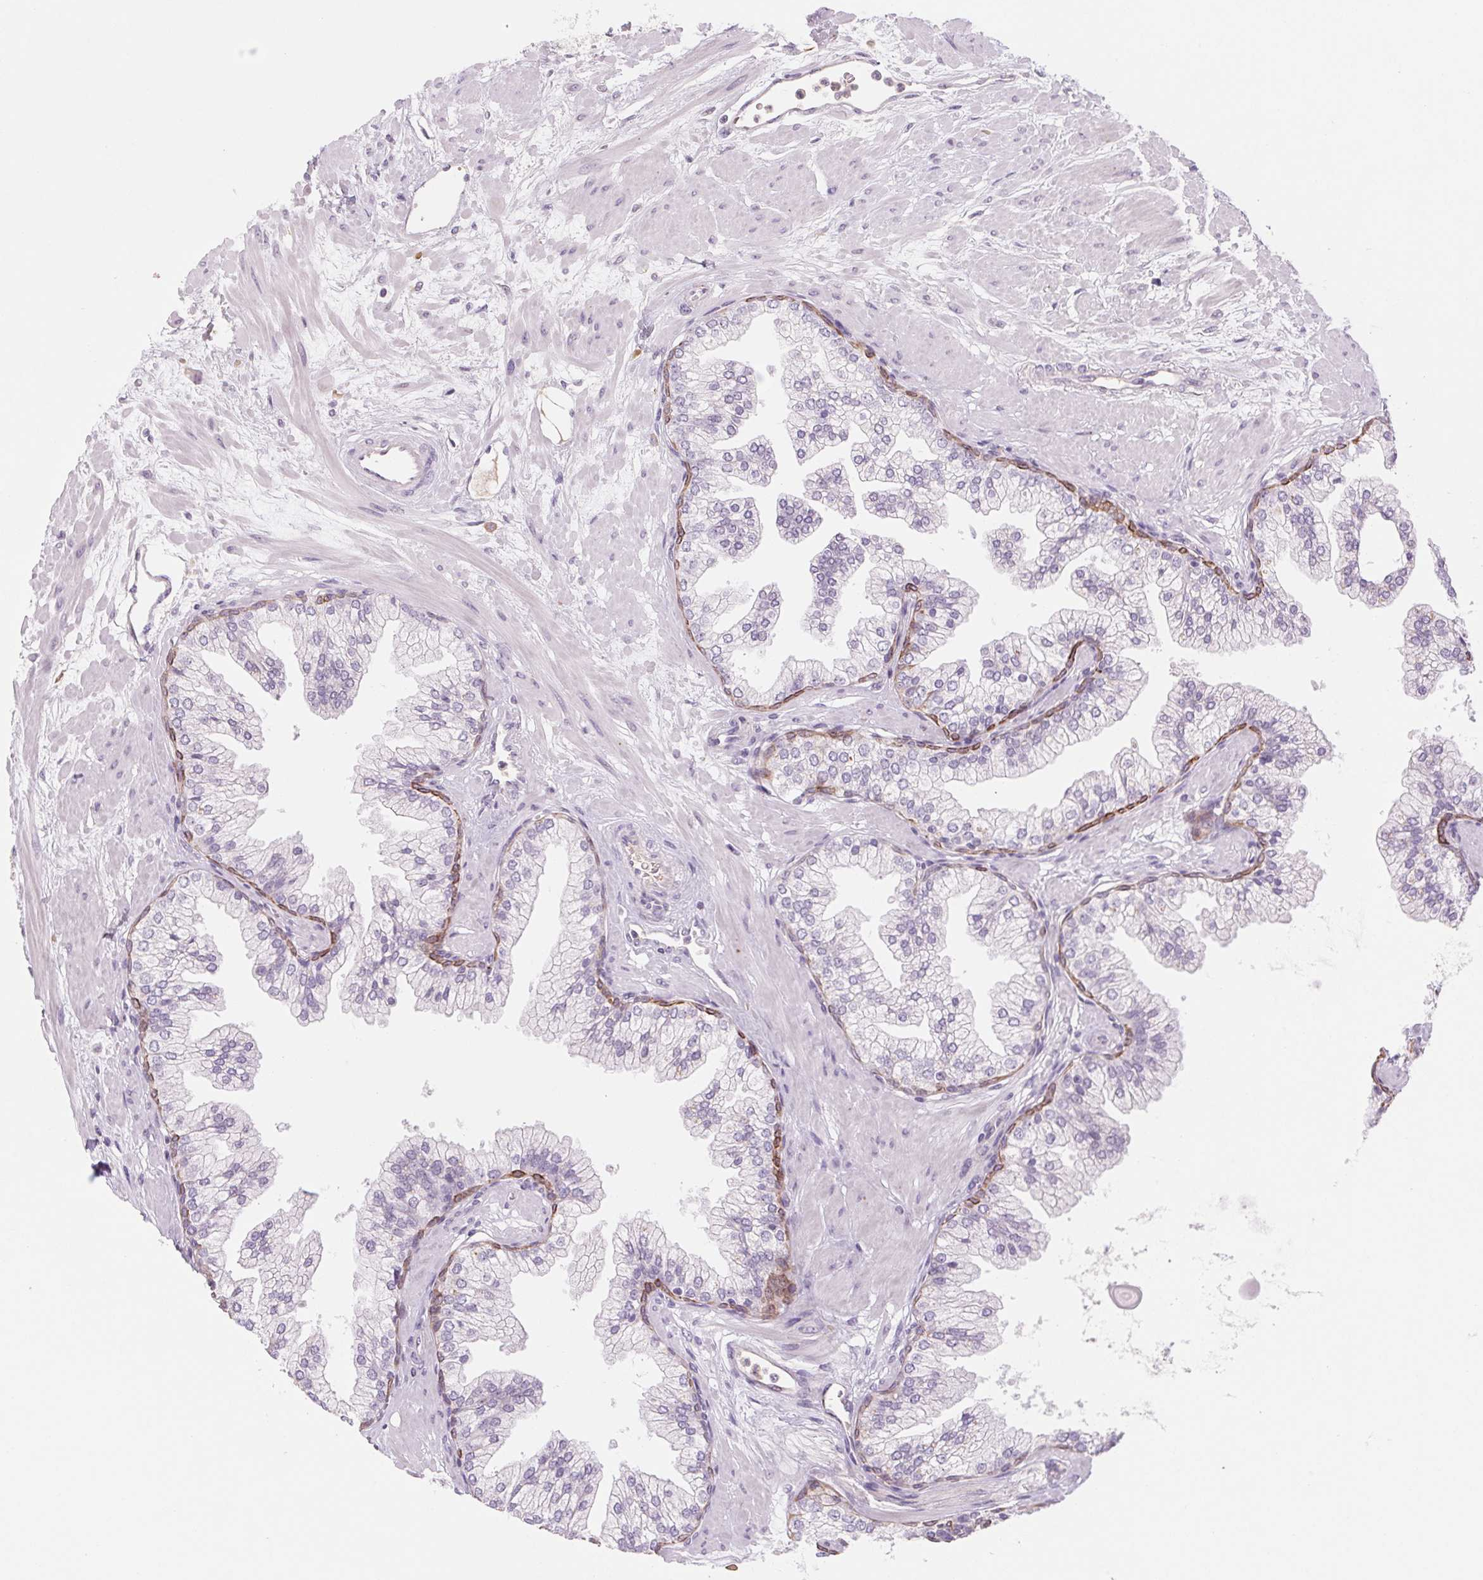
{"staining": {"intensity": "strong", "quantity": "<25%", "location": "cytoplasmic/membranous"}, "tissue": "prostate", "cell_type": "Glandular cells", "image_type": "normal", "snomed": [{"axis": "morphology", "description": "Normal tissue, NOS"}, {"axis": "topography", "description": "Prostate"}, {"axis": "topography", "description": "Peripheral nerve tissue"}], "caption": "Immunohistochemistry of unremarkable prostate reveals medium levels of strong cytoplasmic/membranous positivity in about <25% of glandular cells.", "gene": "KRT1", "patient": {"sex": "male", "age": 61}}